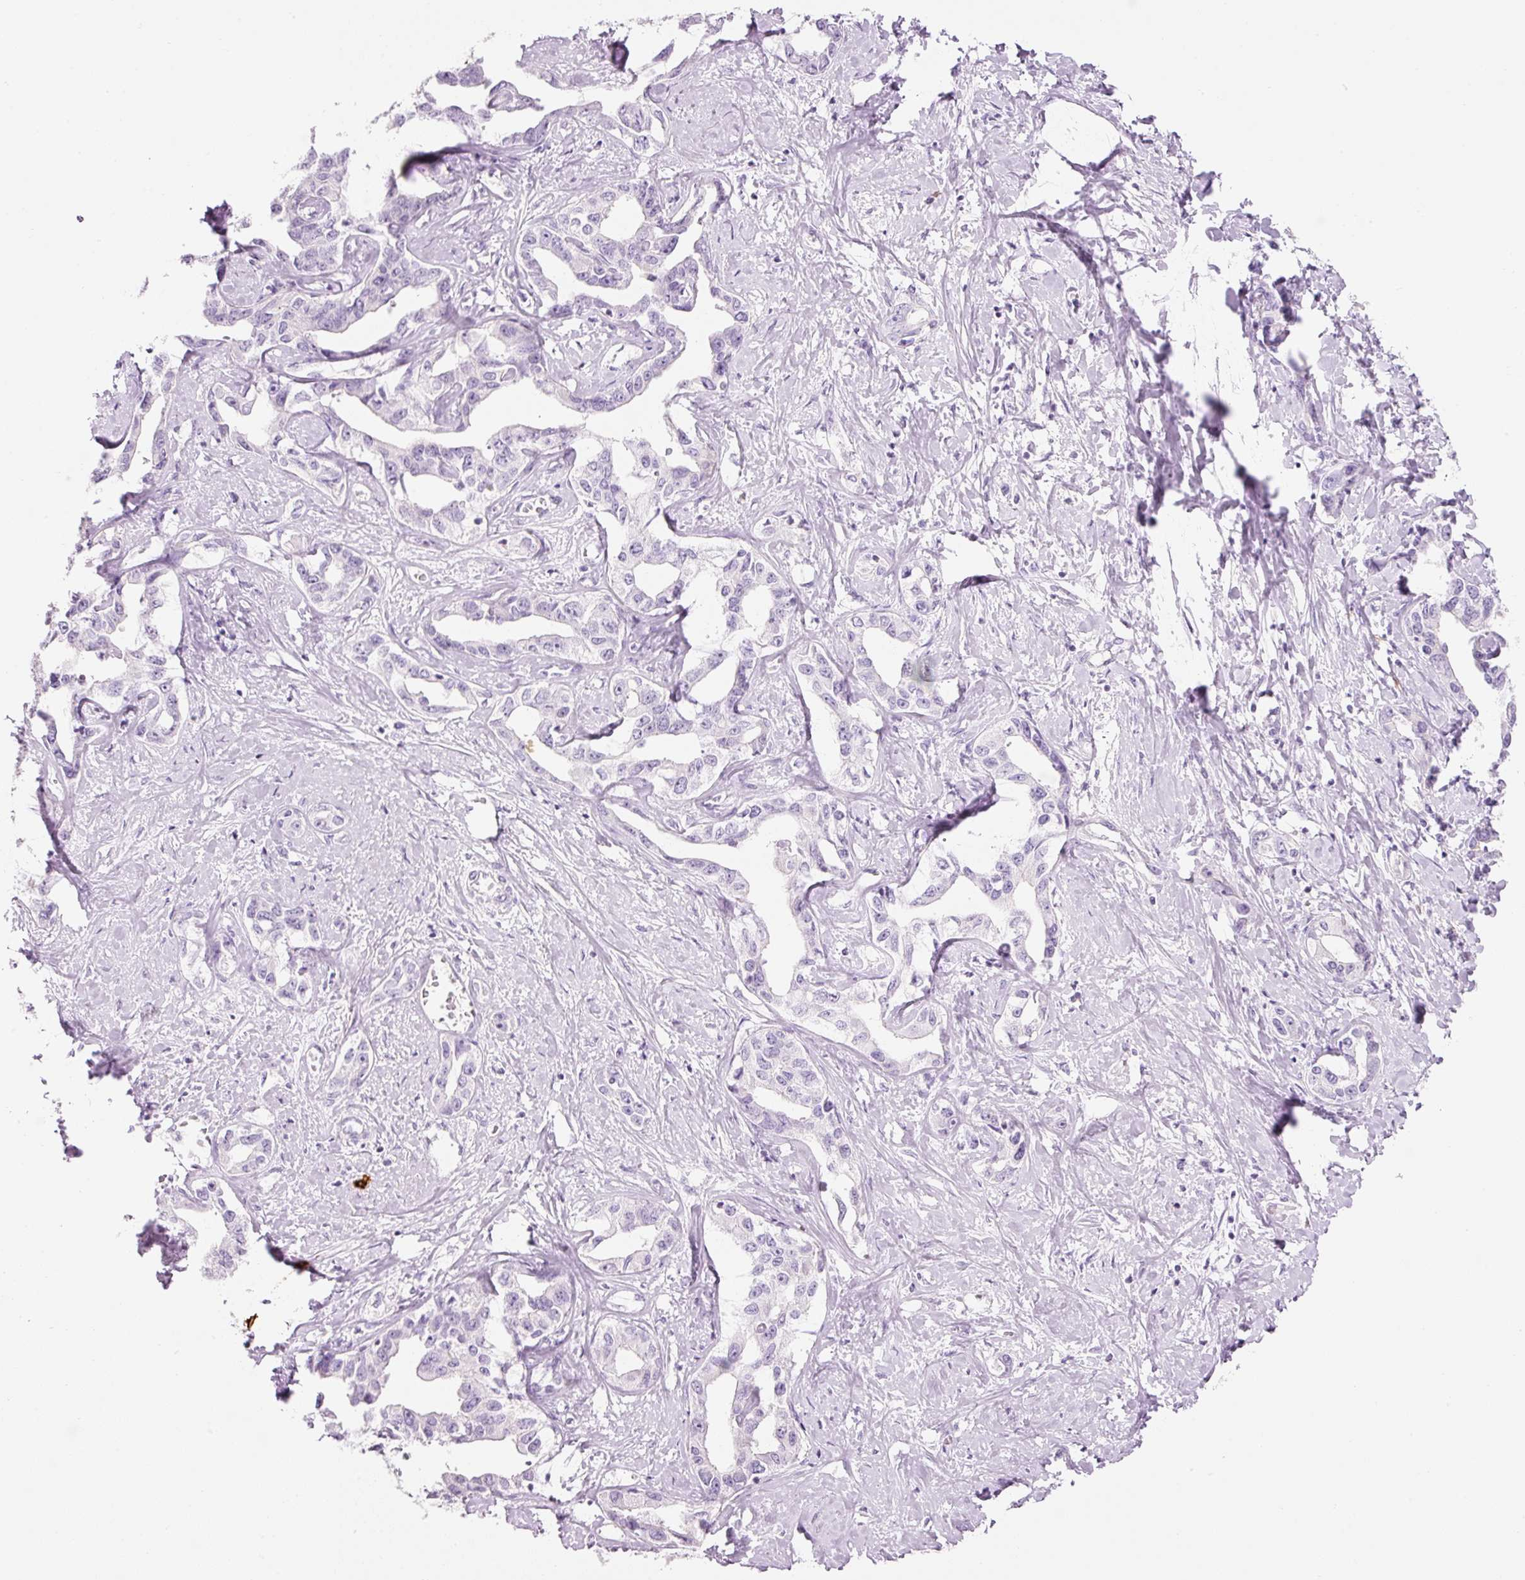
{"staining": {"intensity": "negative", "quantity": "none", "location": "none"}, "tissue": "liver cancer", "cell_type": "Tumor cells", "image_type": "cancer", "snomed": [{"axis": "morphology", "description": "Cholangiocarcinoma"}, {"axis": "topography", "description": "Liver"}], "caption": "The immunohistochemistry (IHC) image has no significant positivity in tumor cells of liver cancer (cholangiocarcinoma) tissue.", "gene": "CMA1", "patient": {"sex": "male", "age": 59}}